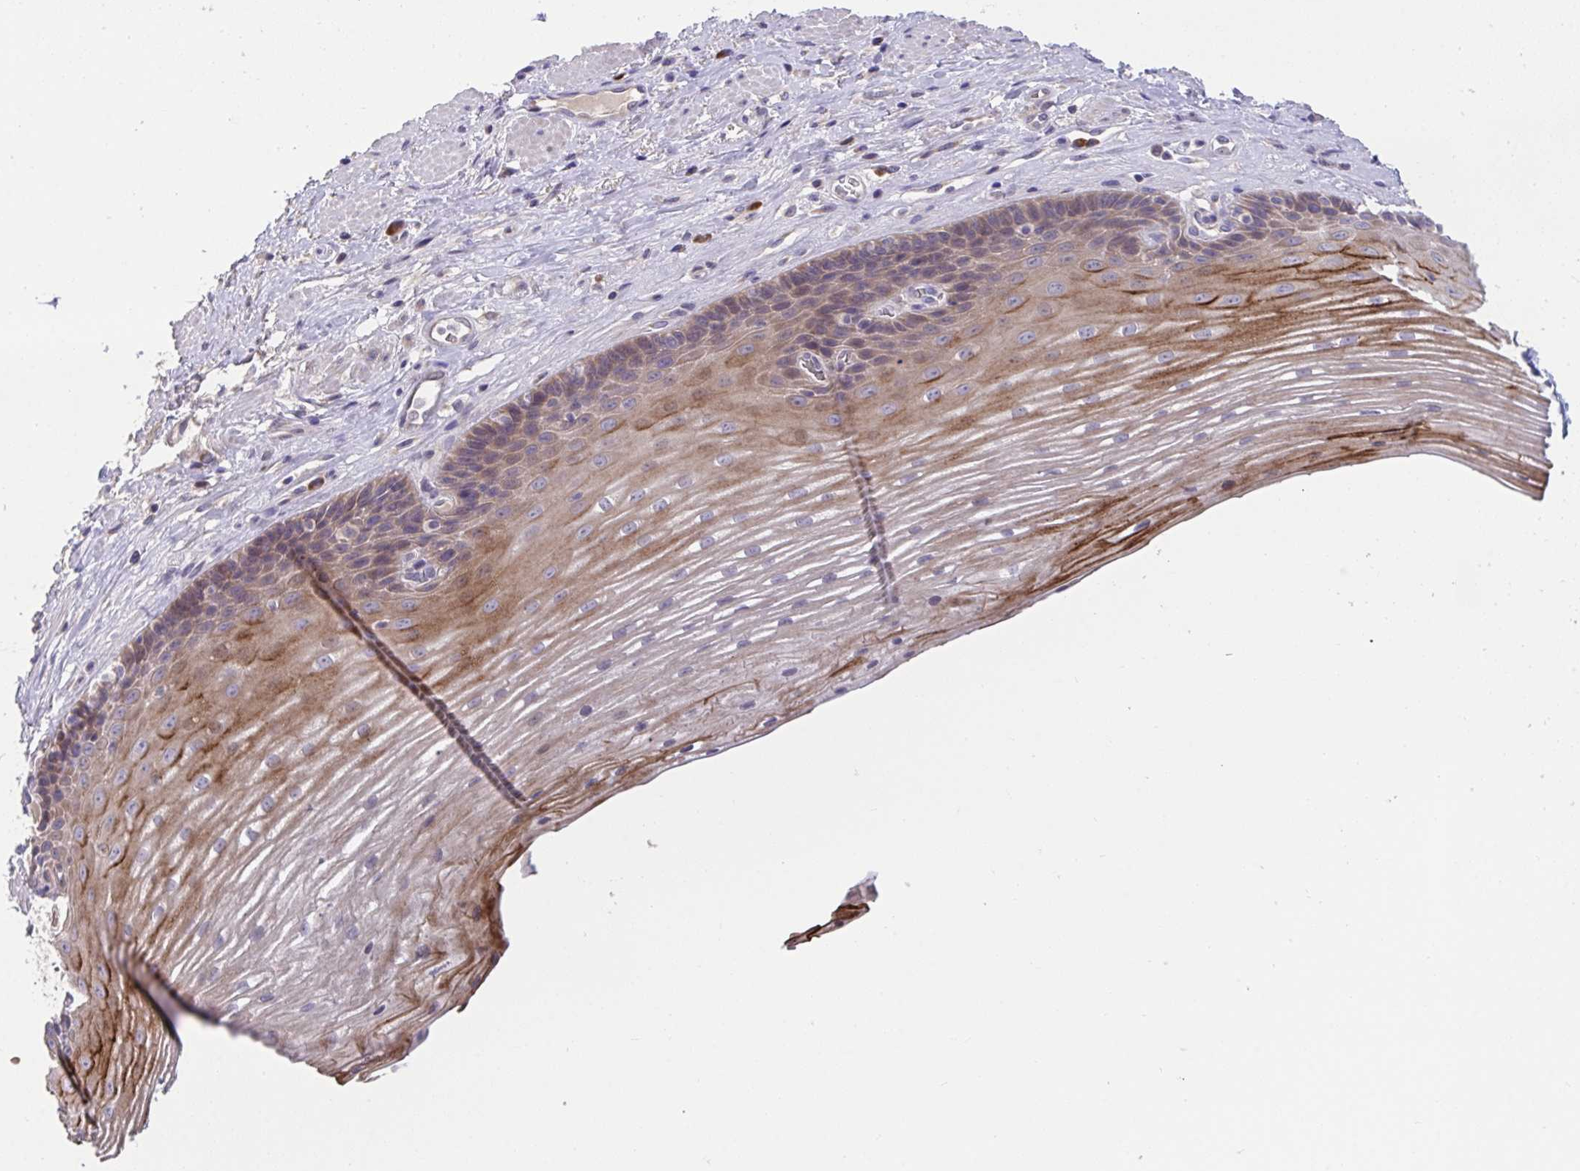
{"staining": {"intensity": "moderate", "quantity": "25%-75%", "location": "cytoplasmic/membranous"}, "tissue": "esophagus", "cell_type": "Squamous epithelial cells", "image_type": "normal", "snomed": [{"axis": "morphology", "description": "Normal tissue, NOS"}, {"axis": "topography", "description": "Esophagus"}], "caption": "Moderate cytoplasmic/membranous positivity is appreciated in about 25%-75% of squamous epithelial cells in unremarkable esophagus. Using DAB (3,3'-diaminobenzidine) (brown) and hematoxylin (blue) stains, captured at high magnification using brightfield microscopy.", "gene": "SUSD4", "patient": {"sex": "male", "age": 62}}